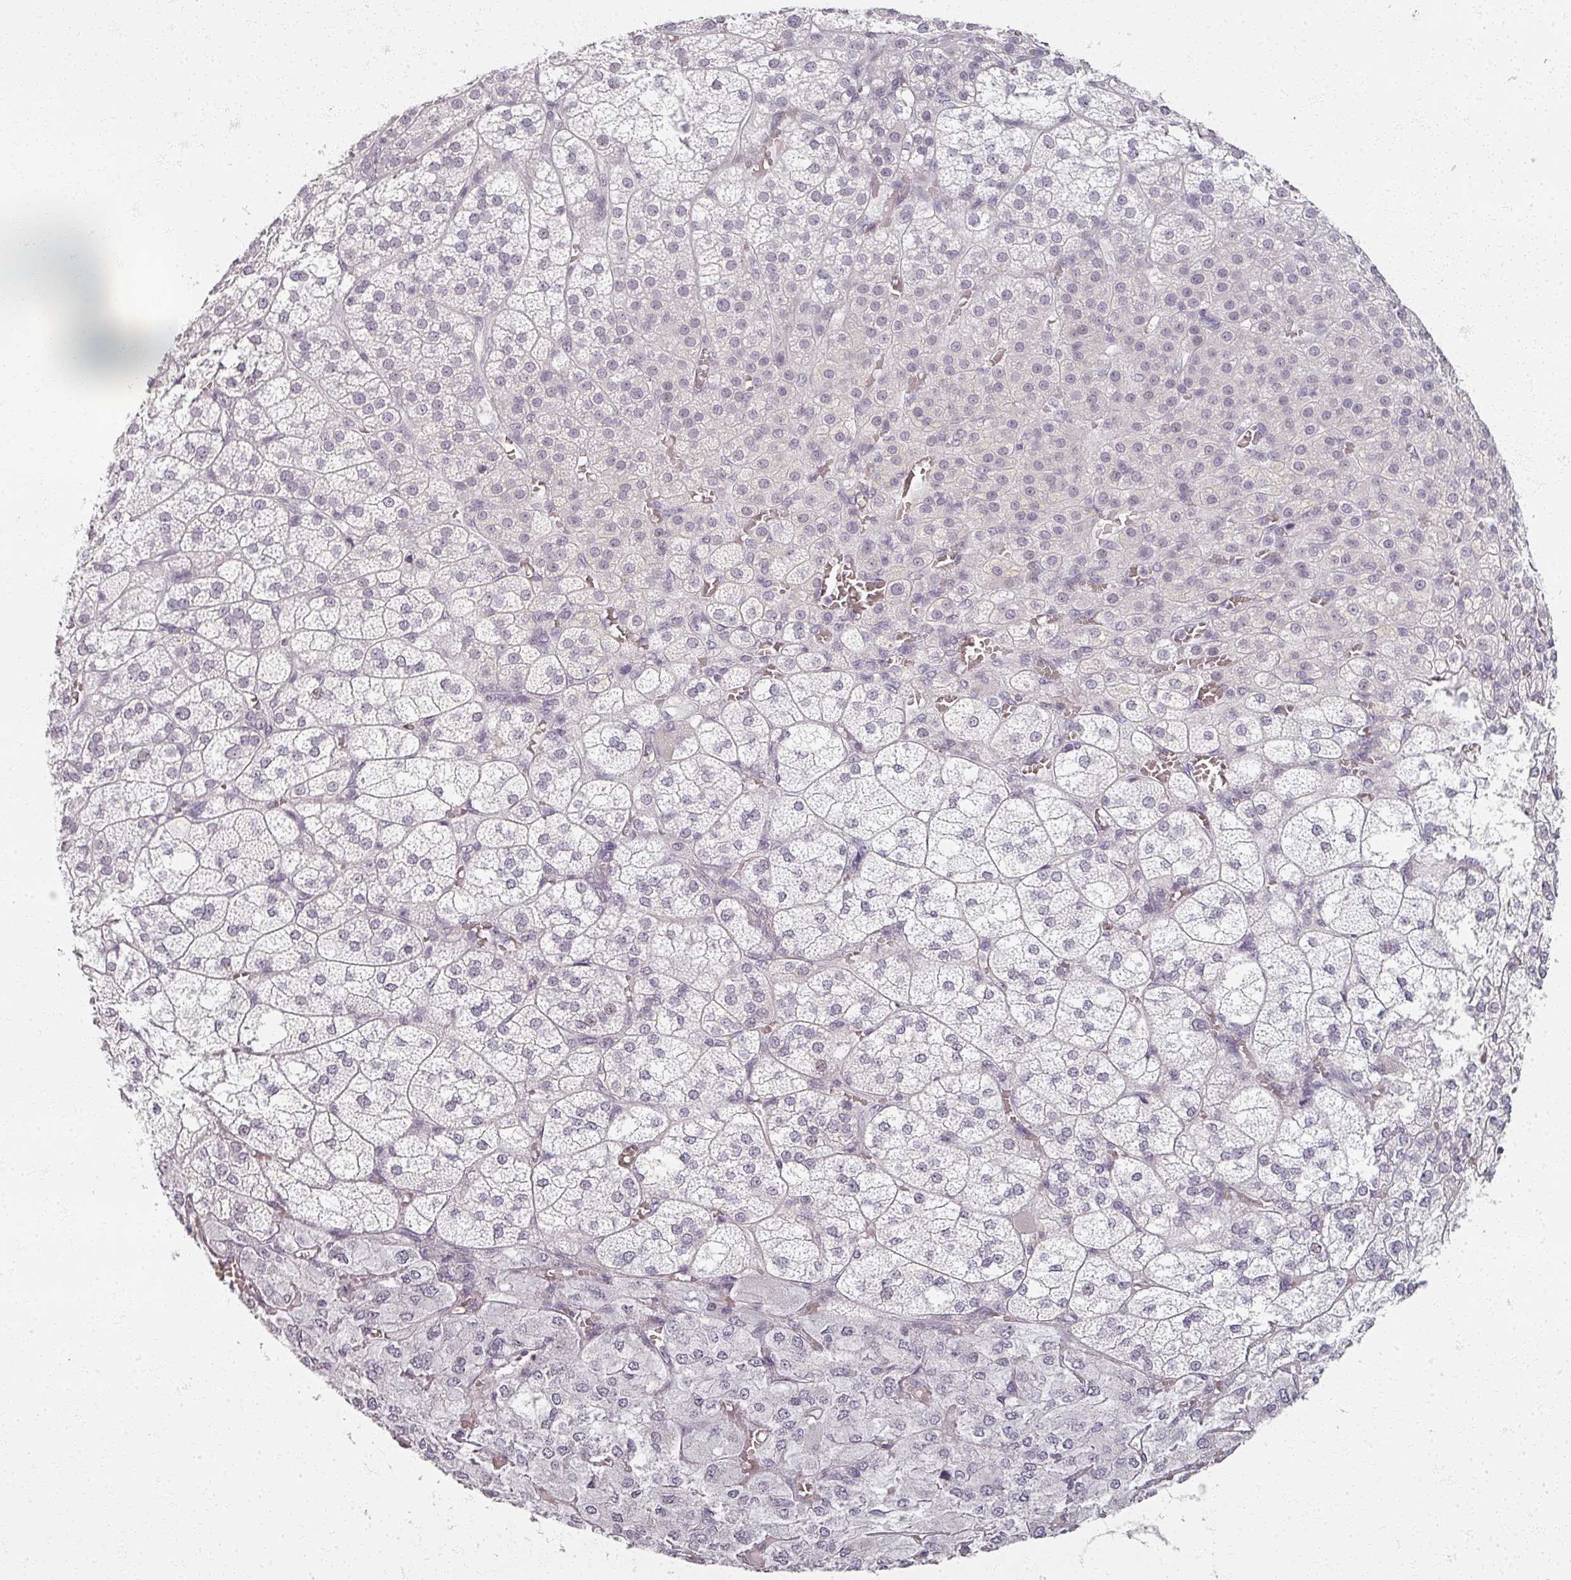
{"staining": {"intensity": "negative", "quantity": "none", "location": "none"}, "tissue": "adrenal gland", "cell_type": "Glandular cells", "image_type": "normal", "snomed": [{"axis": "morphology", "description": "Normal tissue, NOS"}, {"axis": "topography", "description": "Adrenal gland"}], "caption": "Glandular cells are negative for brown protein staining in unremarkable adrenal gland. The staining is performed using DAB (3,3'-diaminobenzidine) brown chromogen with nuclei counter-stained in using hematoxylin.", "gene": "RFPL2", "patient": {"sex": "female", "age": 60}}